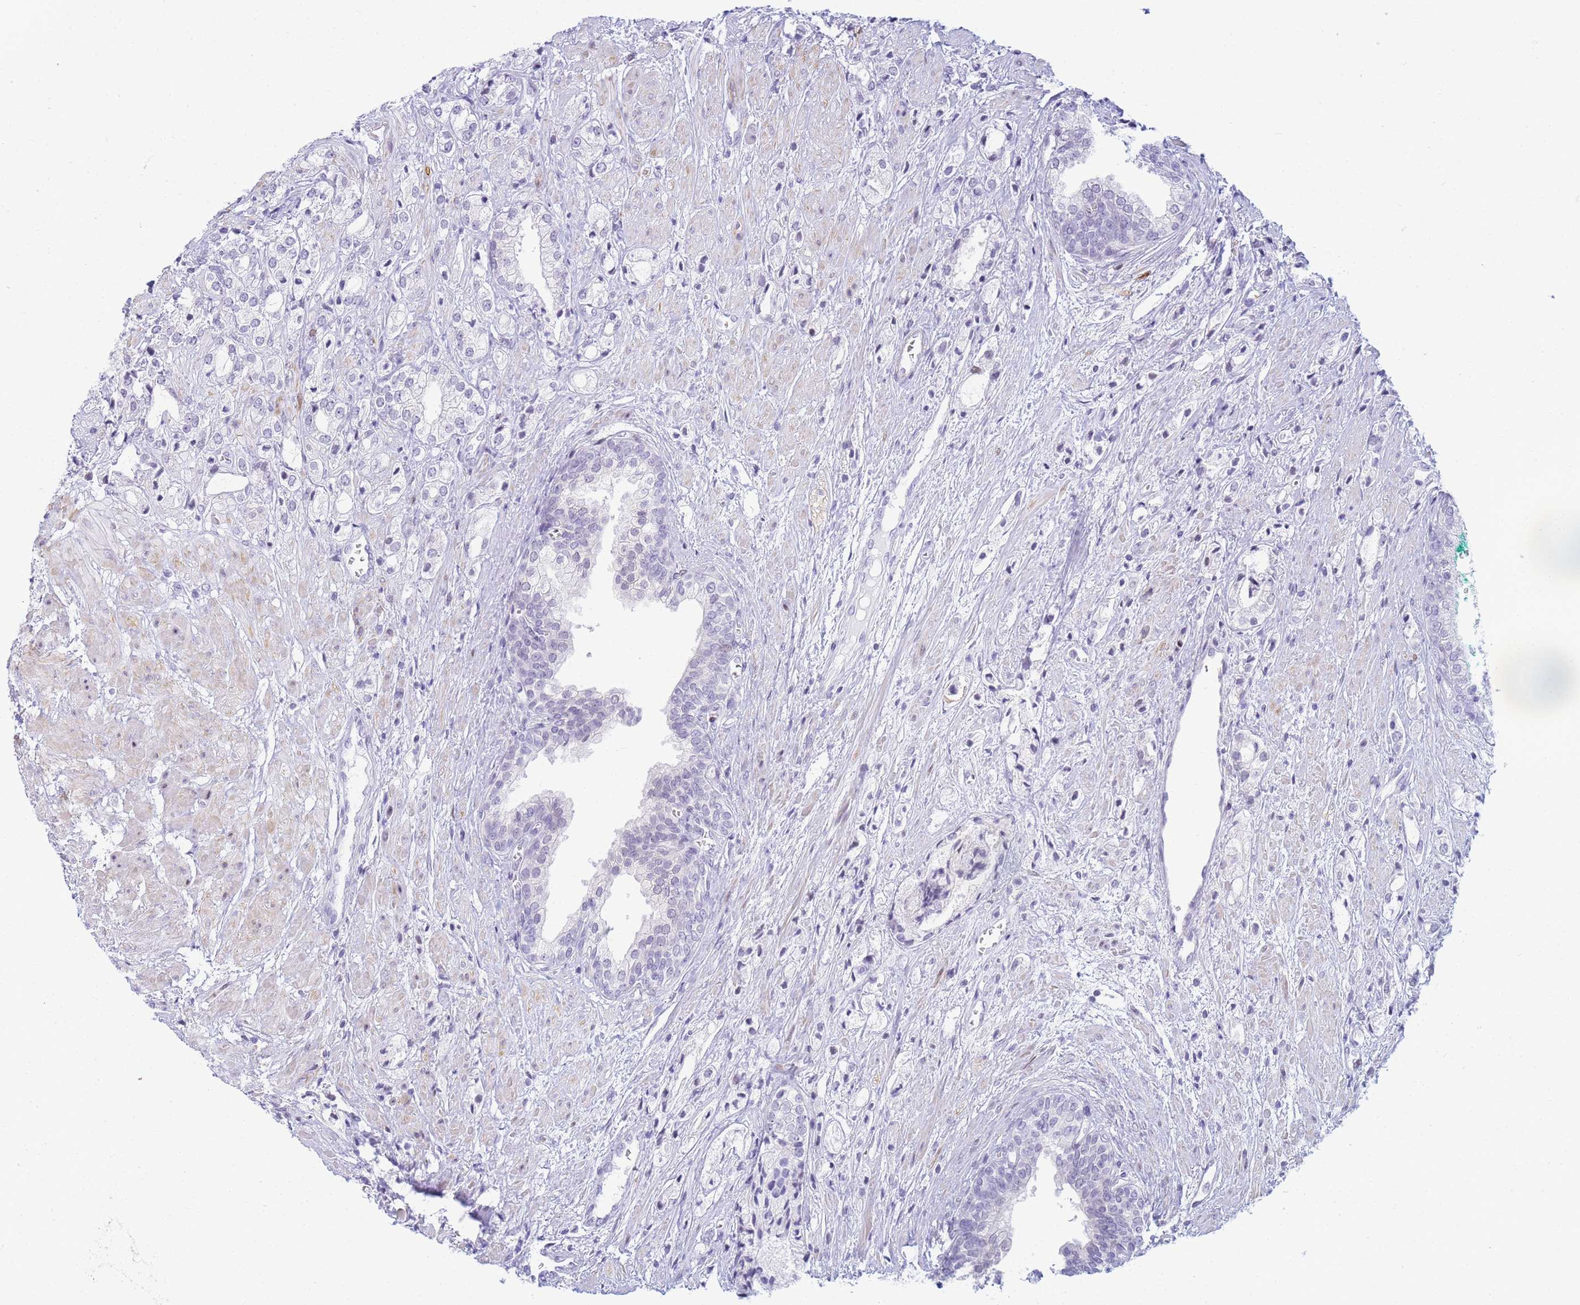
{"staining": {"intensity": "negative", "quantity": "none", "location": "none"}, "tissue": "prostate cancer", "cell_type": "Tumor cells", "image_type": "cancer", "snomed": [{"axis": "morphology", "description": "Adenocarcinoma, High grade"}, {"axis": "topography", "description": "Prostate"}], "caption": "The immunohistochemistry (IHC) micrograph has no significant expression in tumor cells of prostate adenocarcinoma (high-grade) tissue. (Brightfield microscopy of DAB (3,3'-diaminobenzidine) immunohistochemistry at high magnification).", "gene": "SNX20", "patient": {"sex": "male", "age": 50}}